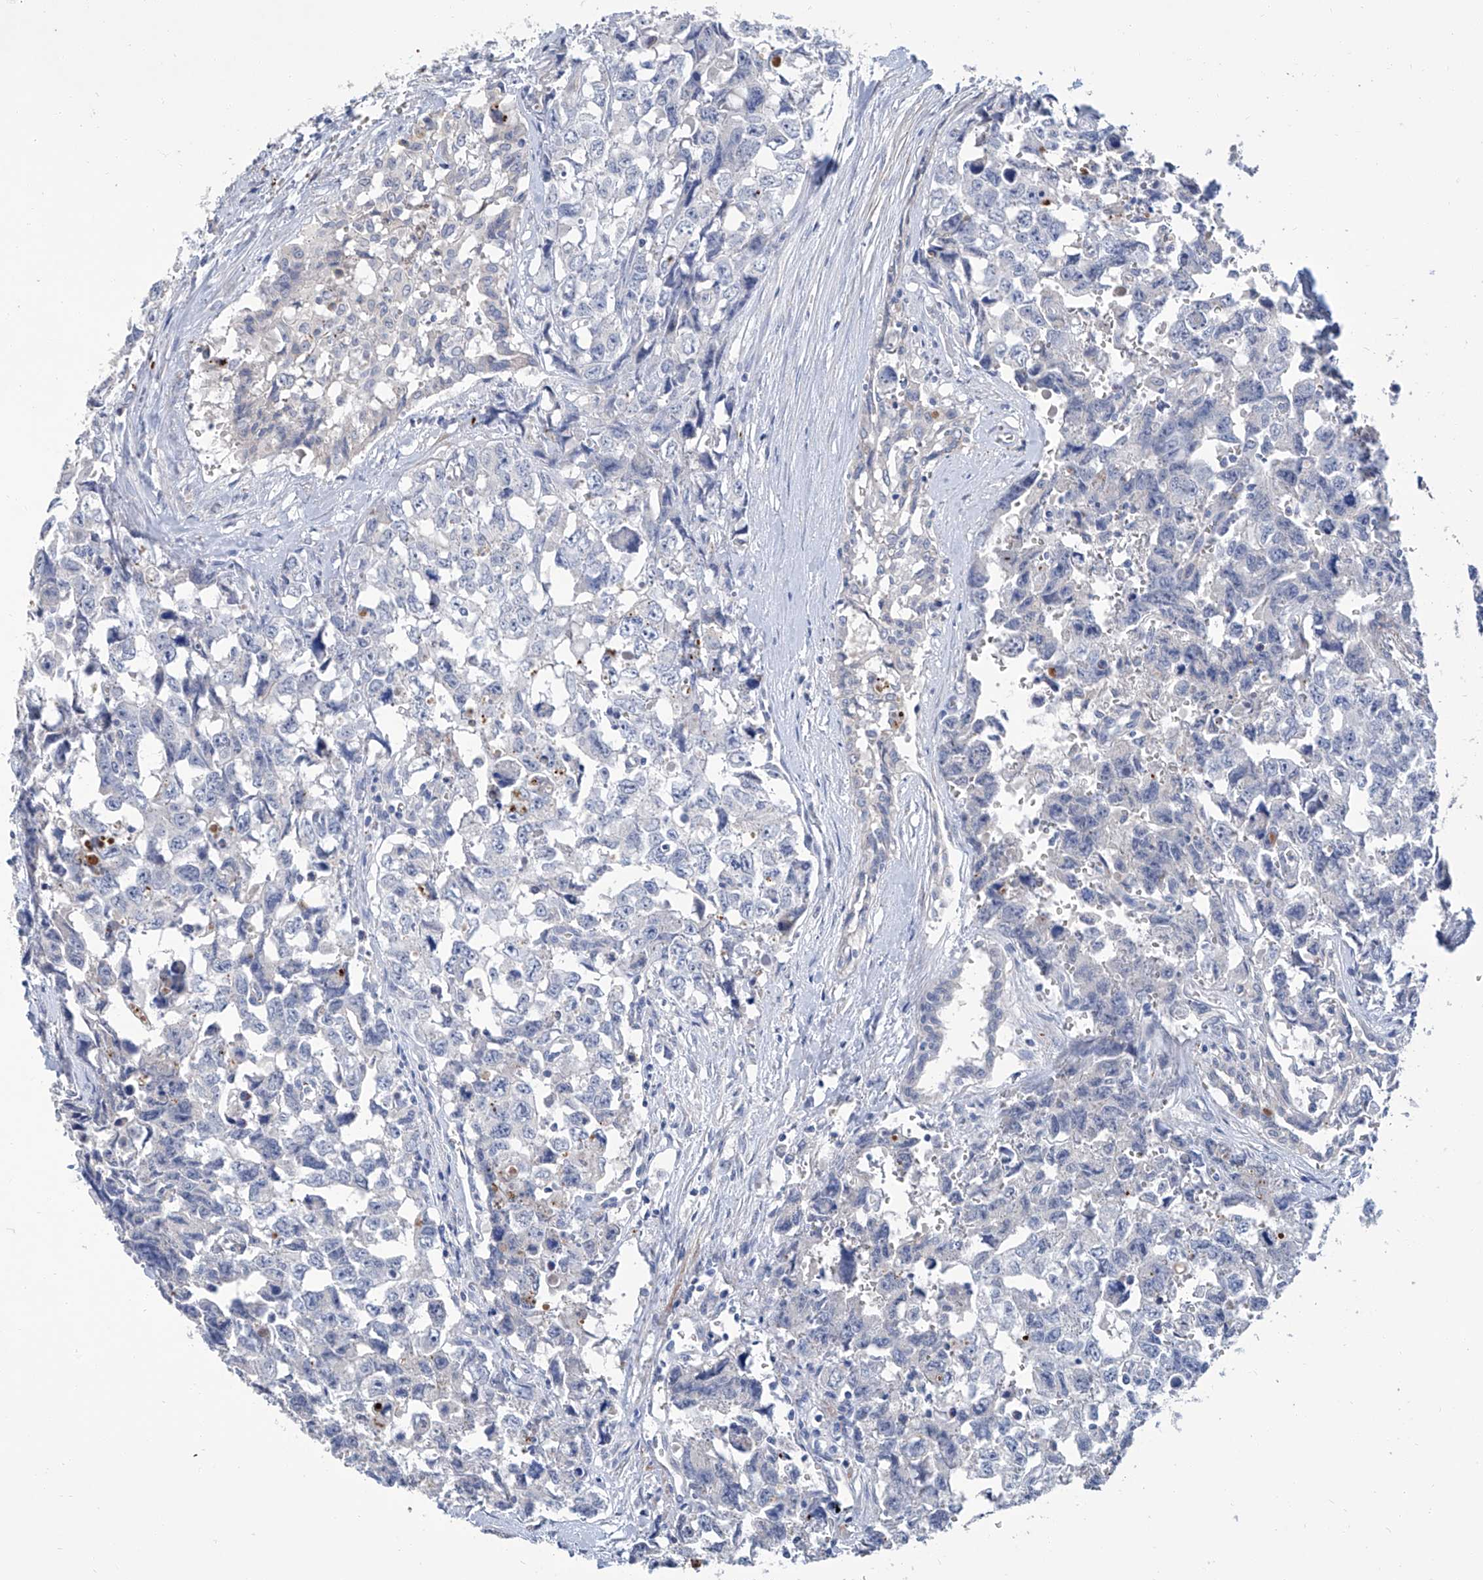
{"staining": {"intensity": "negative", "quantity": "none", "location": "none"}, "tissue": "testis cancer", "cell_type": "Tumor cells", "image_type": "cancer", "snomed": [{"axis": "morphology", "description": "Carcinoma, Embryonal, NOS"}, {"axis": "topography", "description": "Testis"}], "caption": "DAB immunohistochemical staining of human embryonal carcinoma (testis) demonstrates no significant staining in tumor cells.", "gene": "GPT", "patient": {"sex": "male", "age": 31}}